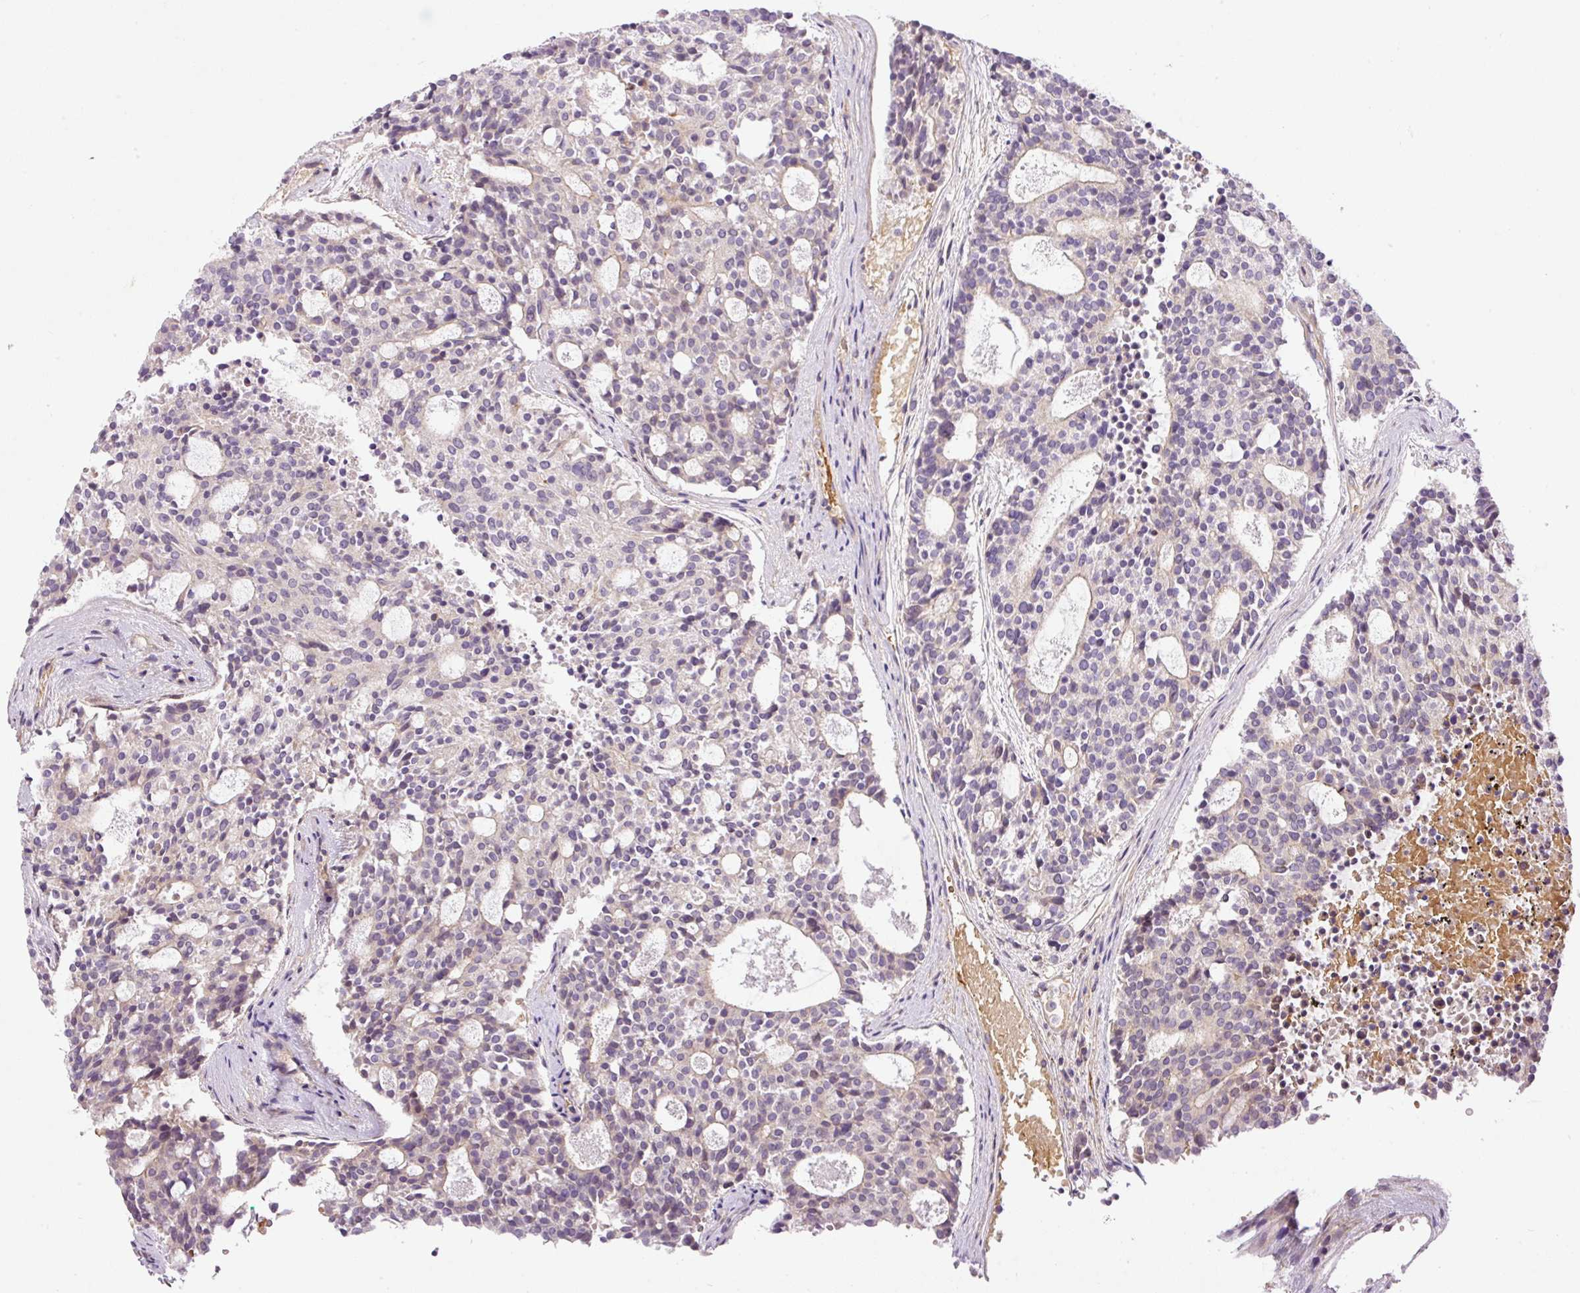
{"staining": {"intensity": "weak", "quantity": "<25%", "location": "cytoplasmic/membranous"}, "tissue": "carcinoid", "cell_type": "Tumor cells", "image_type": "cancer", "snomed": [{"axis": "morphology", "description": "Carcinoid, malignant, NOS"}, {"axis": "topography", "description": "Pancreas"}], "caption": "DAB immunohistochemical staining of human carcinoid (malignant) shows no significant expression in tumor cells.", "gene": "TBC1D2B", "patient": {"sex": "female", "age": 54}}